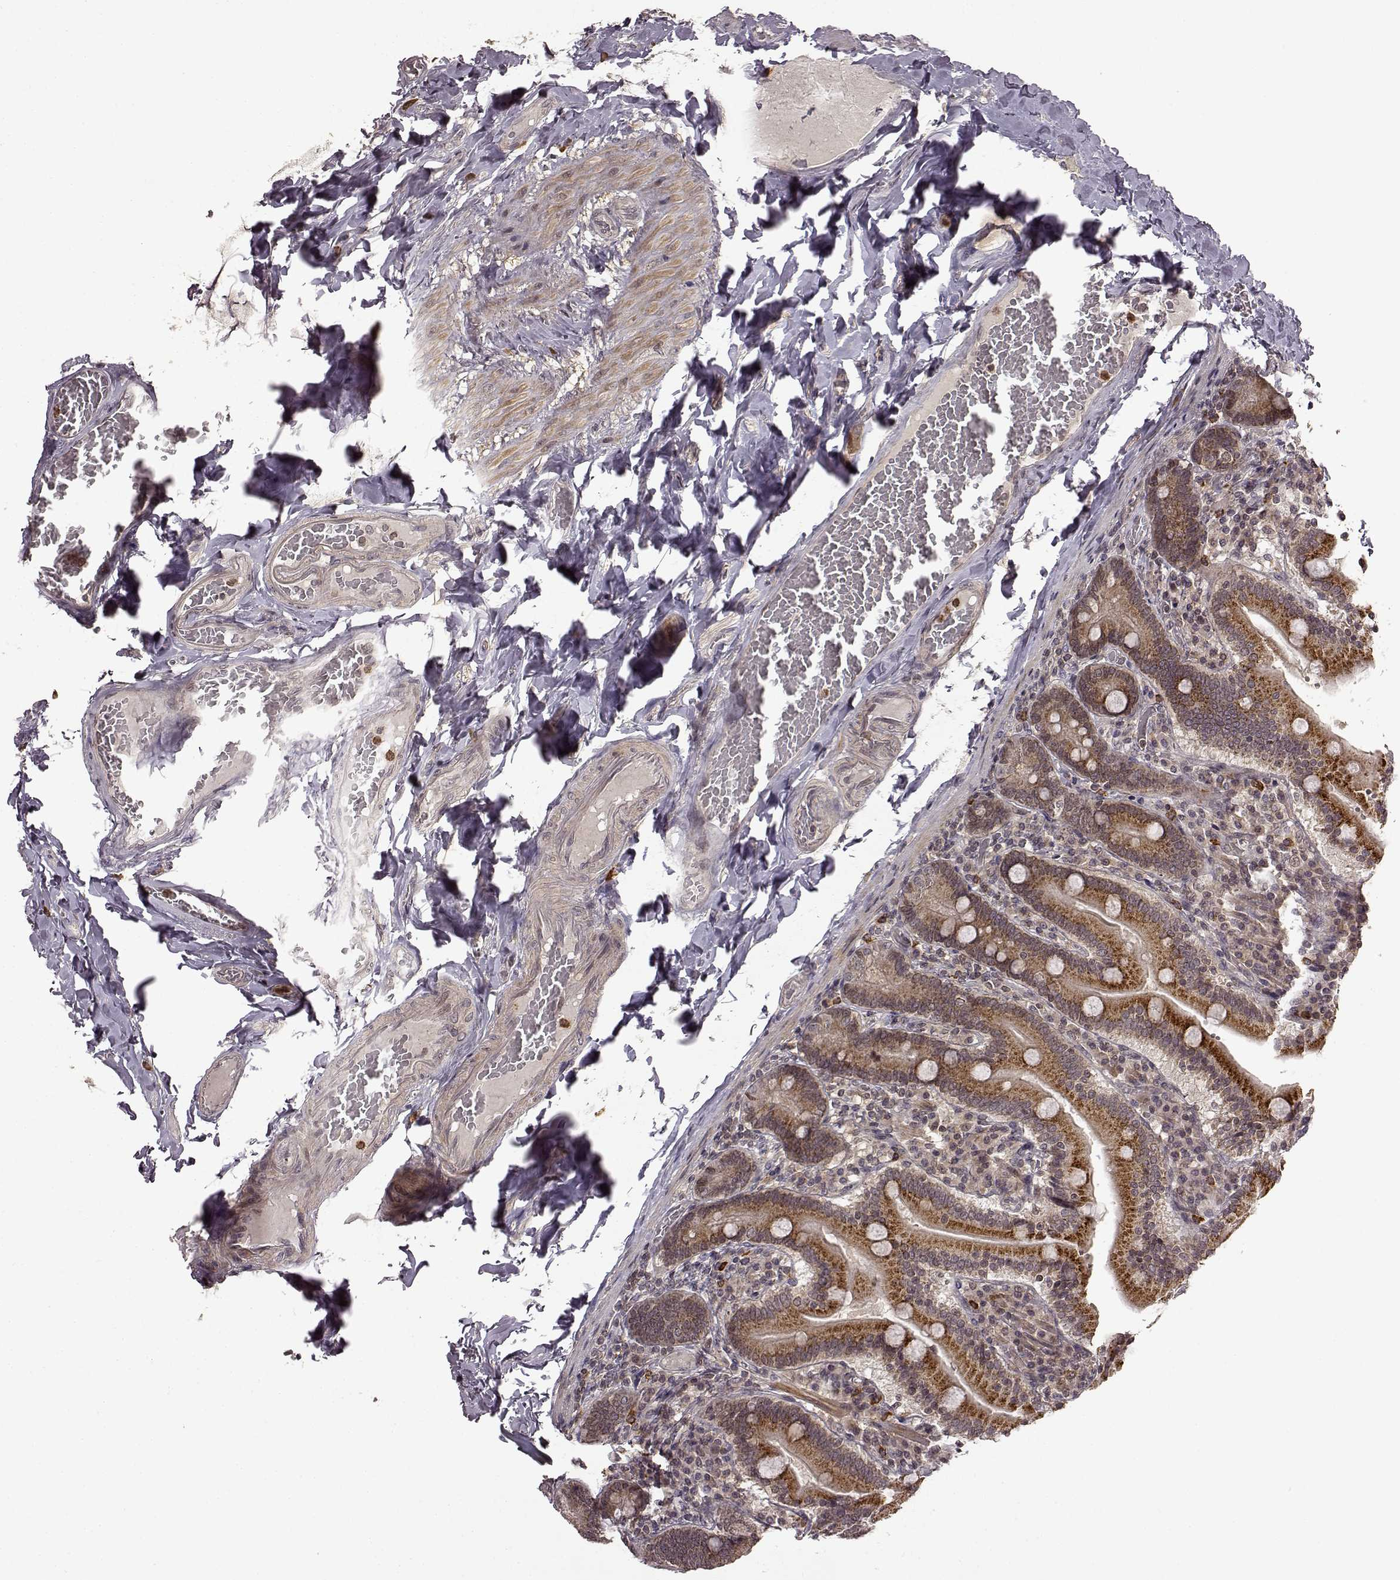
{"staining": {"intensity": "strong", "quantity": "25%-75%", "location": "cytoplasmic/membranous"}, "tissue": "duodenum", "cell_type": "Glandular cells", "image_type": "normal", "snomed": [{"axis": "morphology", "description": "Normal tissue, NOS"}, {"axis": "topography", "description": "Duodenum"}], "caption": "Protein expression analysis of unremarkable duodenum shows strong cytoplasmic/membranous staining in about 25%-75% of glandular cells.", "gene": "TRMU", "patient": {"sex": "female", "age": 62}}